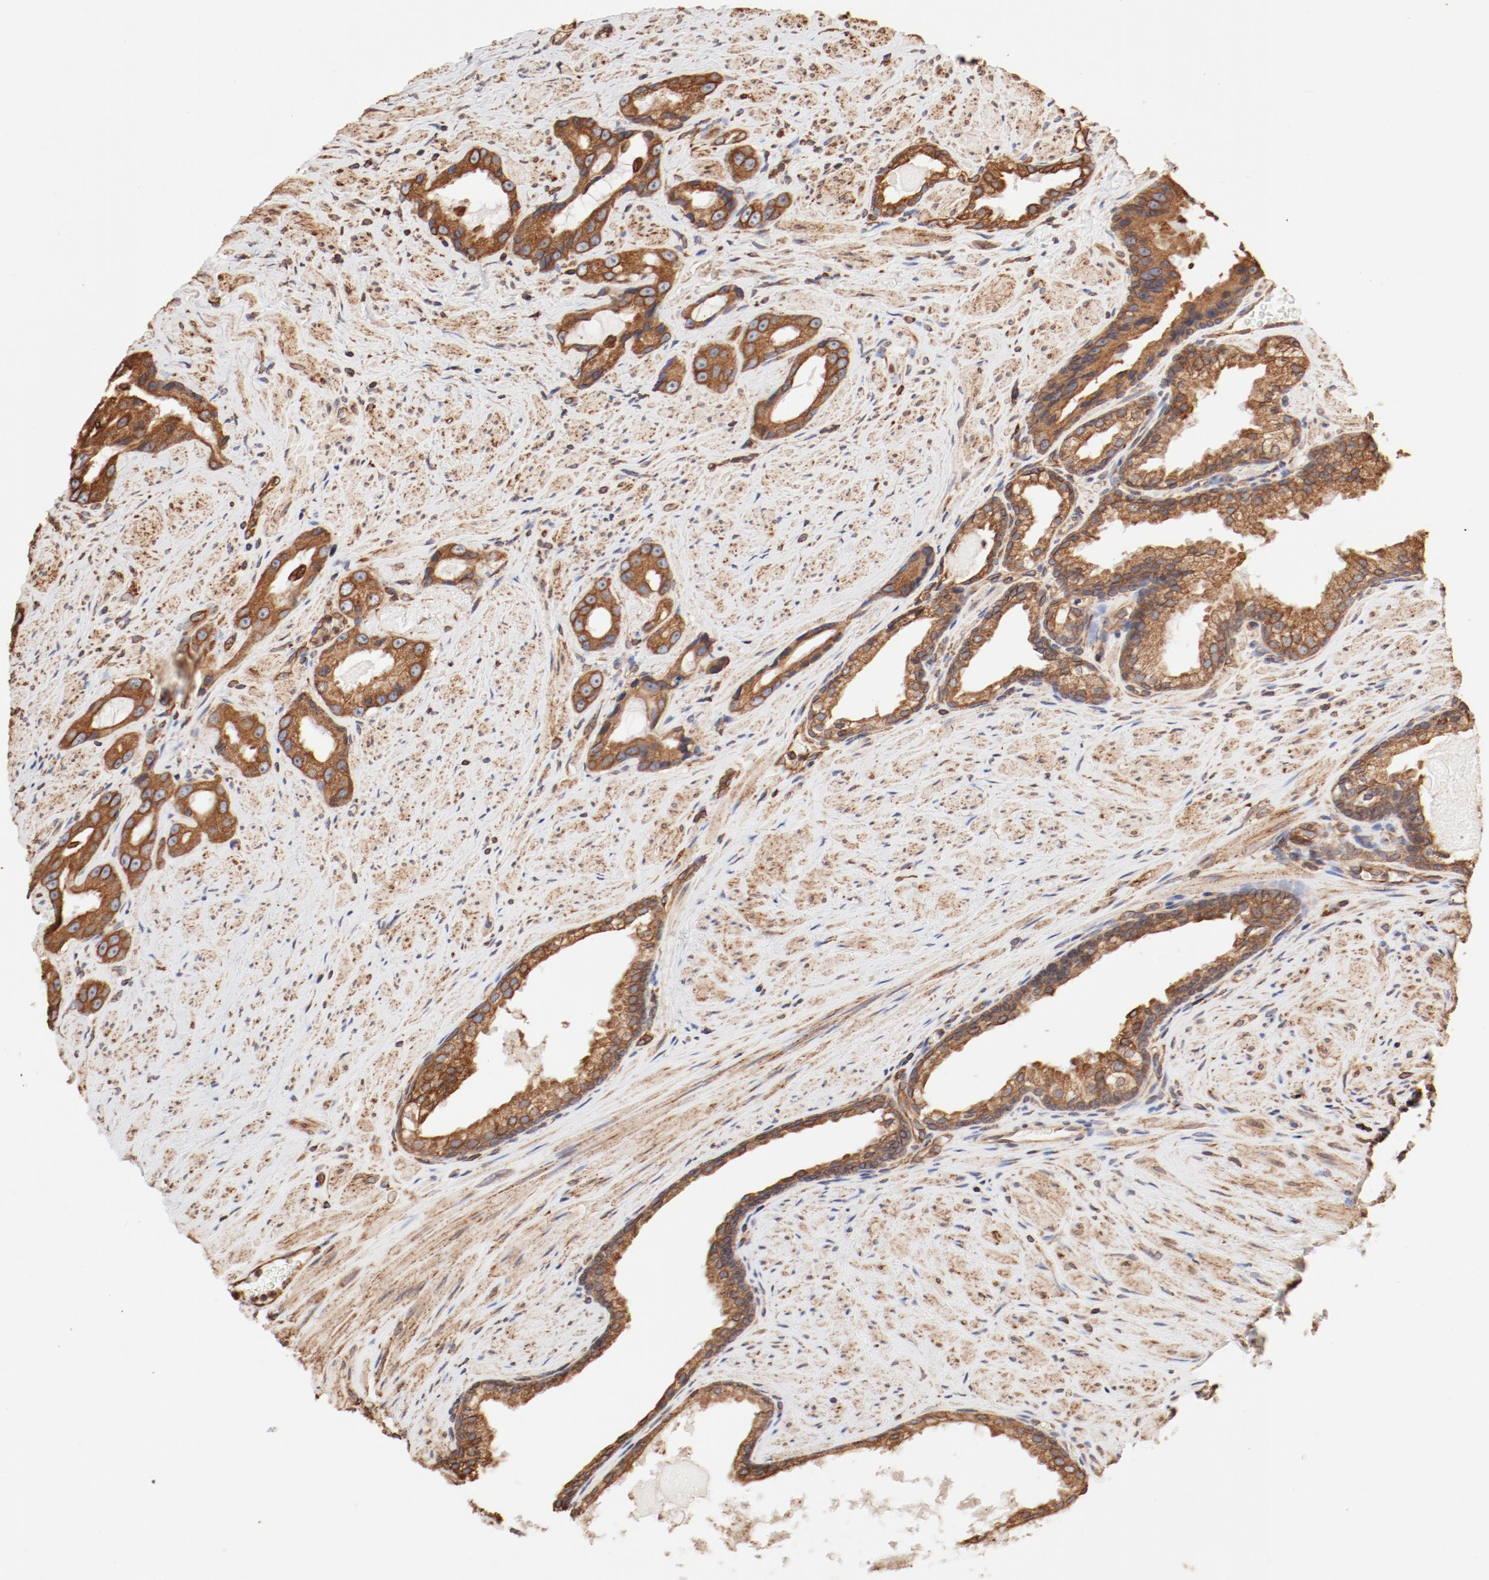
{"staining": {"intensity": "moderate", "quantity": "25%-75%", "location": "cytoplasmic/membranous"}, "tissue": "prostate cancer", "cell_type": "Tumor cells", "image_type": "cancer", "snomed": [{"axis": "morphology", "description": "Adenocarcinoma, Medium grade"}, {"axis": "topography", "description": "Prostate"}], "caption": "Prostate adenocarcinoma (medium-grade) was stained to show a protein in brown. There is medium levels of moderate cytoplasmic/membranous positivity in approximately 25%-75% of tumor cells. The staining is performed using DAB brown chromogen to label protein expression. The nuclei are counter-stained blue using hematoxylin.", "gene": "BCAP31", "patient": {"sex": "male", "age": 60}}